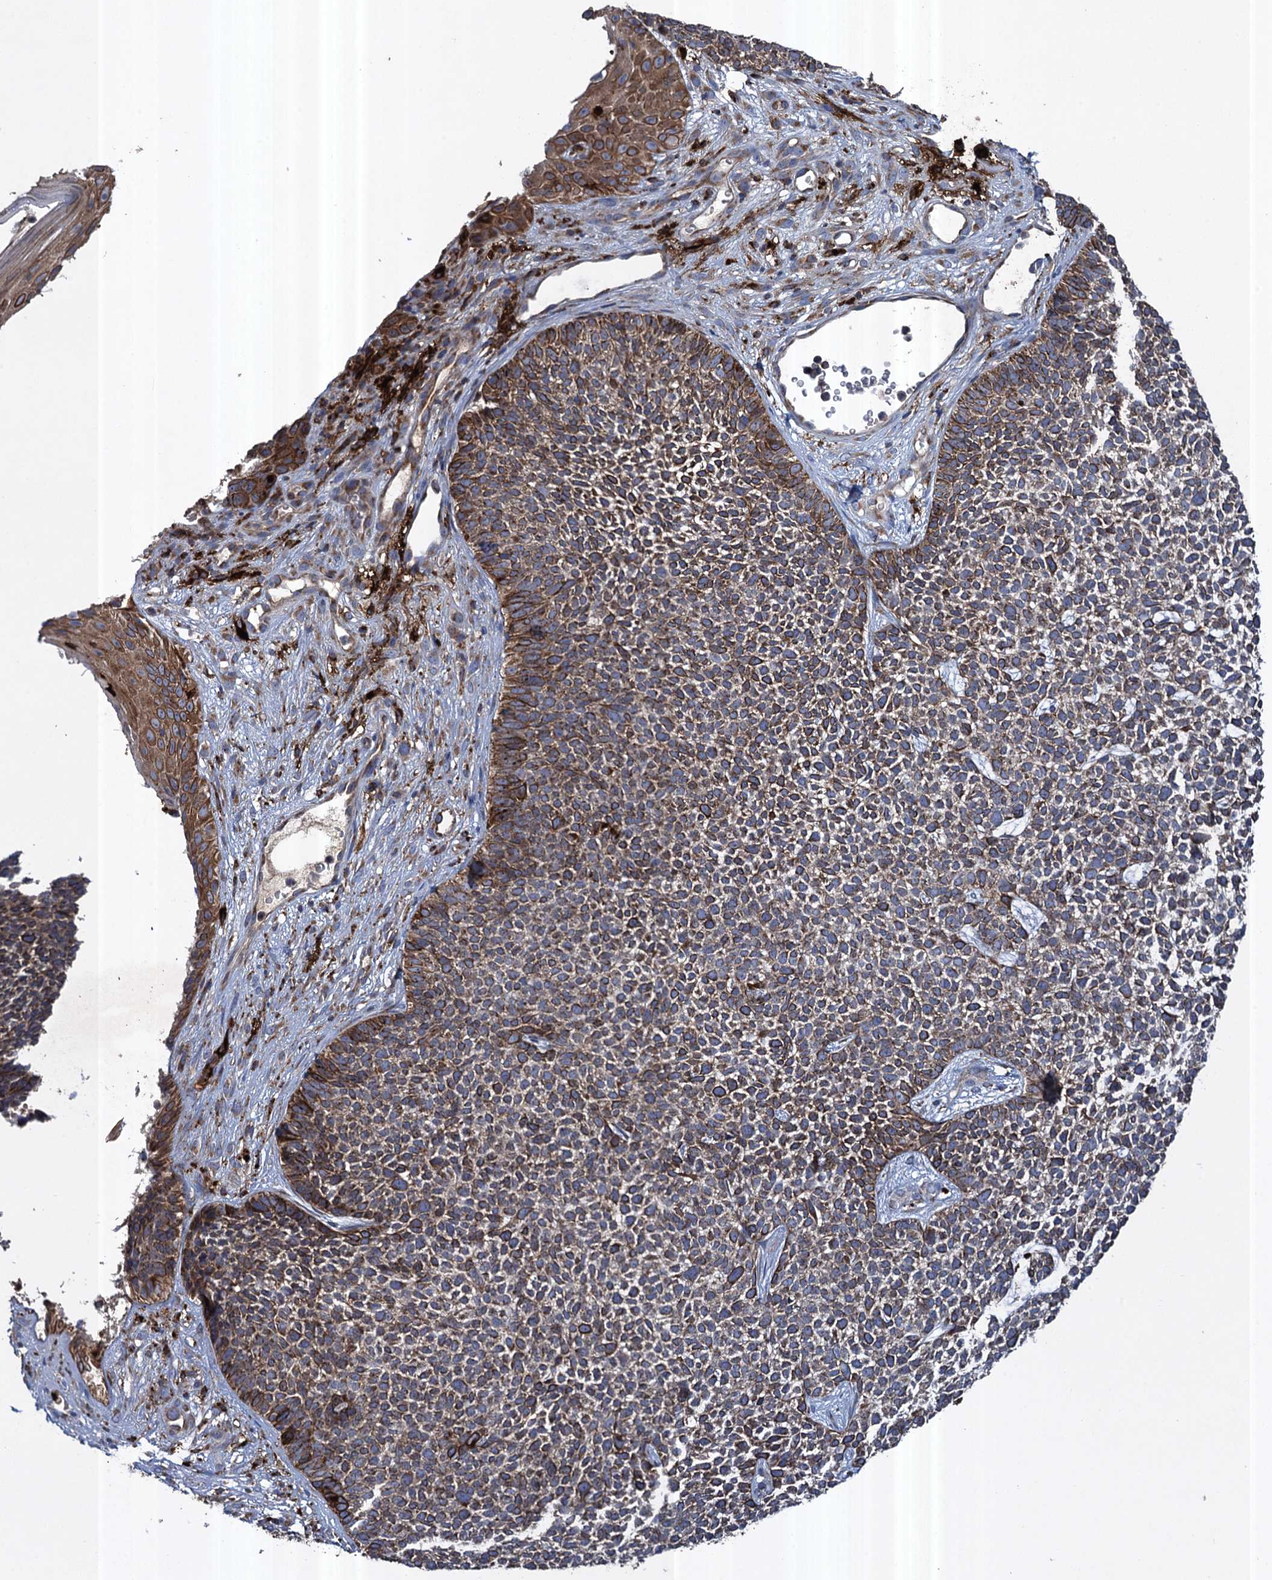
{"staining": {"intensity": "moderate", "quantity": ">75%", "location": "cytoplasmic/membranous"}, "tissue": "skin cancer", "cell_type": "Tumor cells", "image_type": "cancer", "snomed": [{"axis": "morphology", "description": "Basal cell carcinoma"}, {"axis": "topography", "description": "Skin"}], "caption": "Basal cell carcinoma (skin) stained with a protein marker demonstrates moderate staining in tumor cells.", "gene": "TXNDC11", "patient": {"sex": "female", "age": 84}}